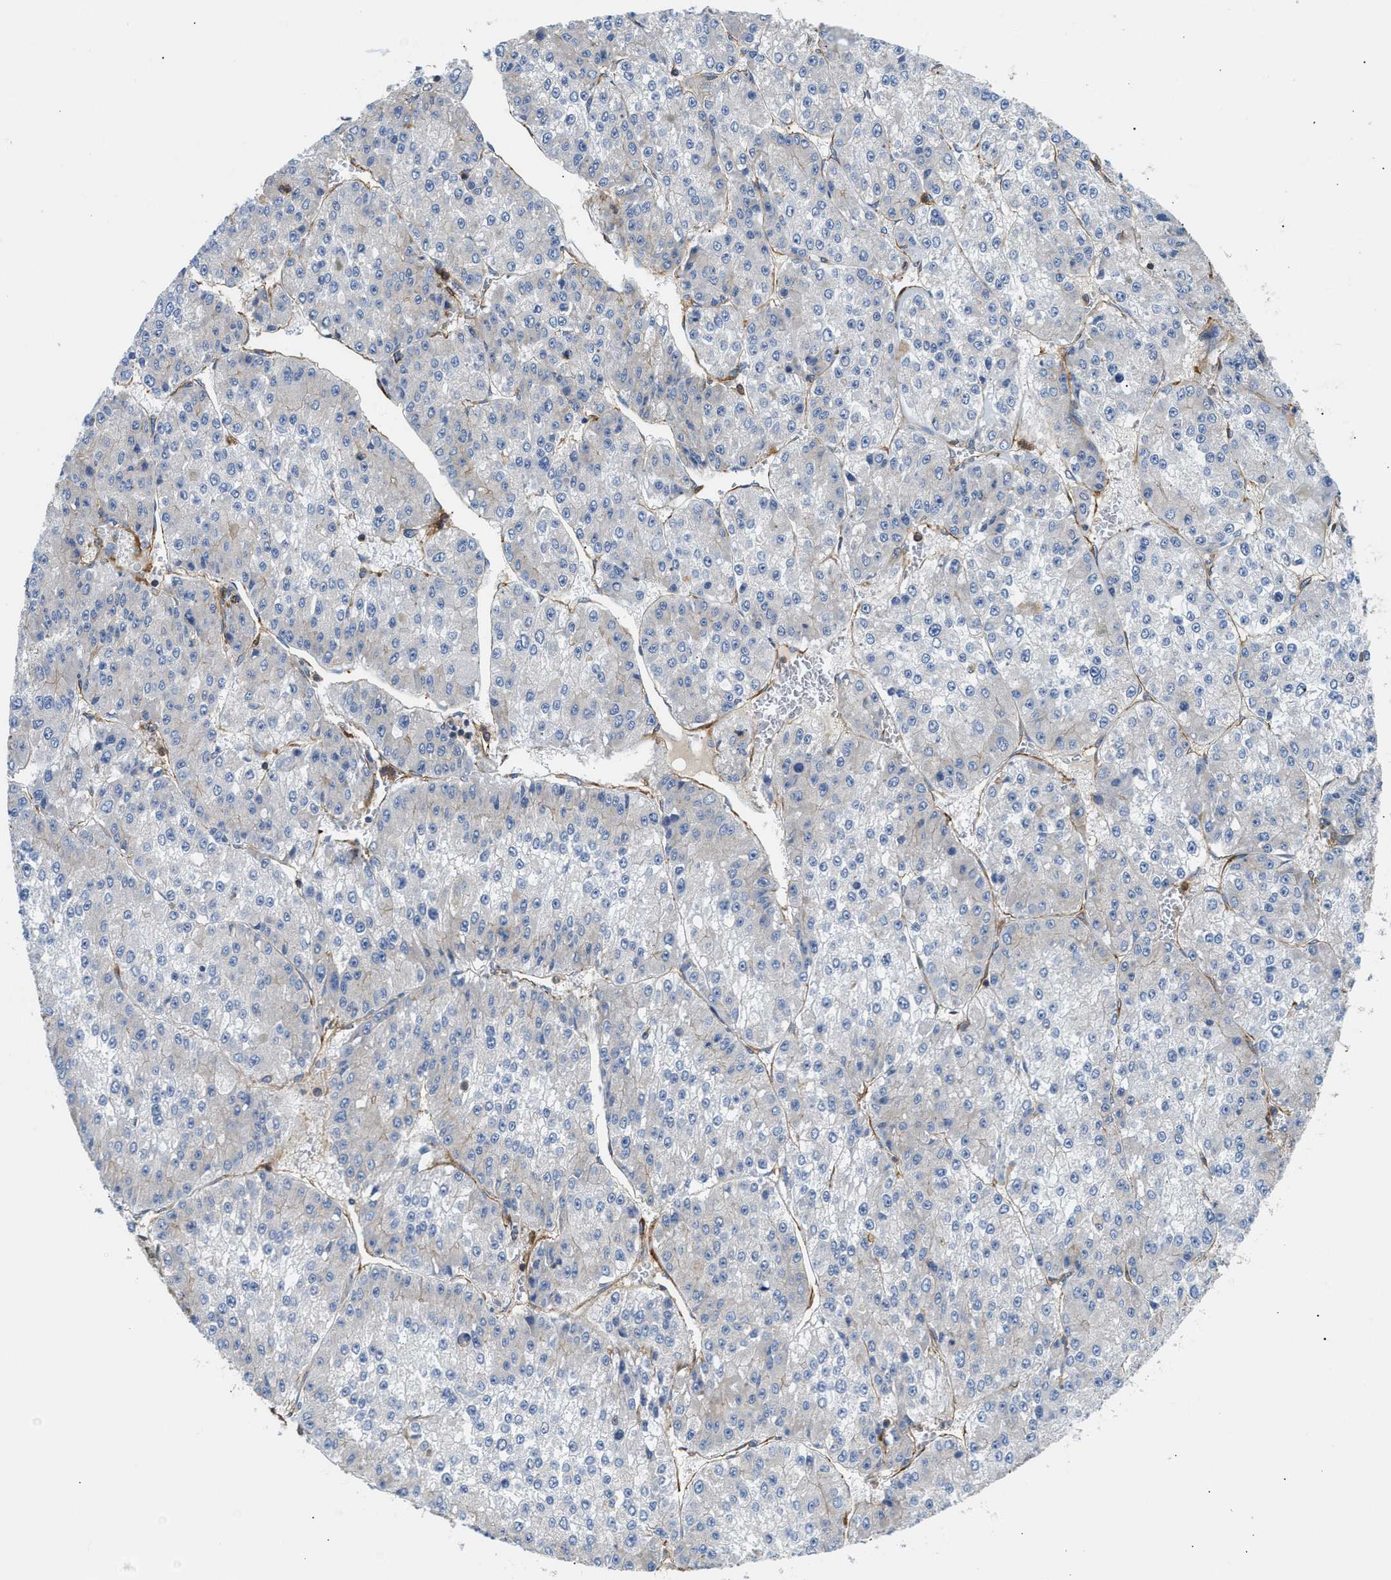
{"staining": {"intensity": "negative", "quantity": "none", "location": "none"}, "tissue": "liver cancer", "cell_type": "Tumor cells", "image_type": "cancer", "snomed": [{"axis": "morphology", "description": "Carcinoma, Hepatocellular, NOS"}, {"axis": "topography", "description": "Liver"}], "caption": "Immunohistochemical staining of human liver cancer demonstrates no significant staining in tumor cells.", "gene": "SAMD9L", "patient": {"sex": "female", "age": 73}}